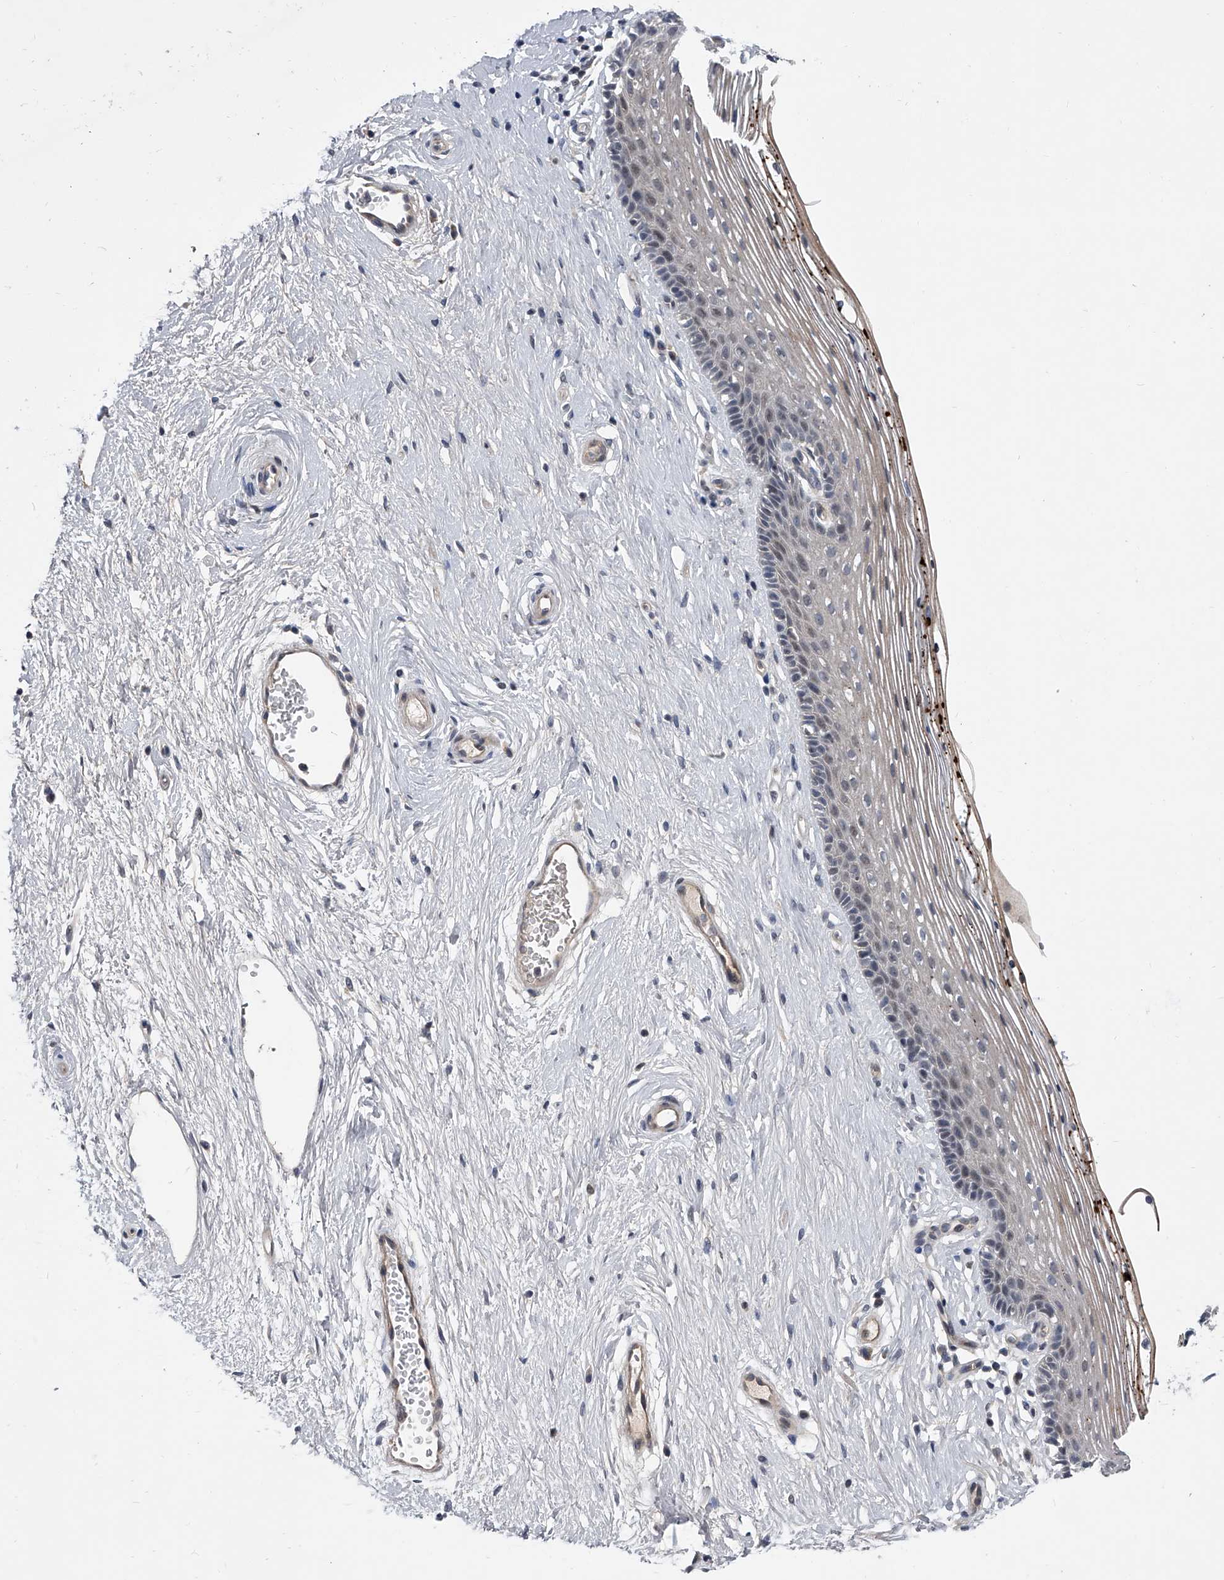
{"staining": {"intensity": "weak", "quantity": "<25%", "location": "cytoplasmic/membranous"}, "tissue": "vagina", "cell_type": "Squamous epithelial cells", "image_type": "normal", "snomed": [{"axis": "morphology", "description": "Normal tissue, NOS"}, {"axis": "topography", "description": "Vagina"}], "caption": "Immunohistochemistry (IHC) histopathology image of unremarkable vagina: vagina stained with DAB reveals no significant protein expression in squamous epithelial cells.", "gene": "ZNF76", "patient": {"sex": "female", "age": 46}}